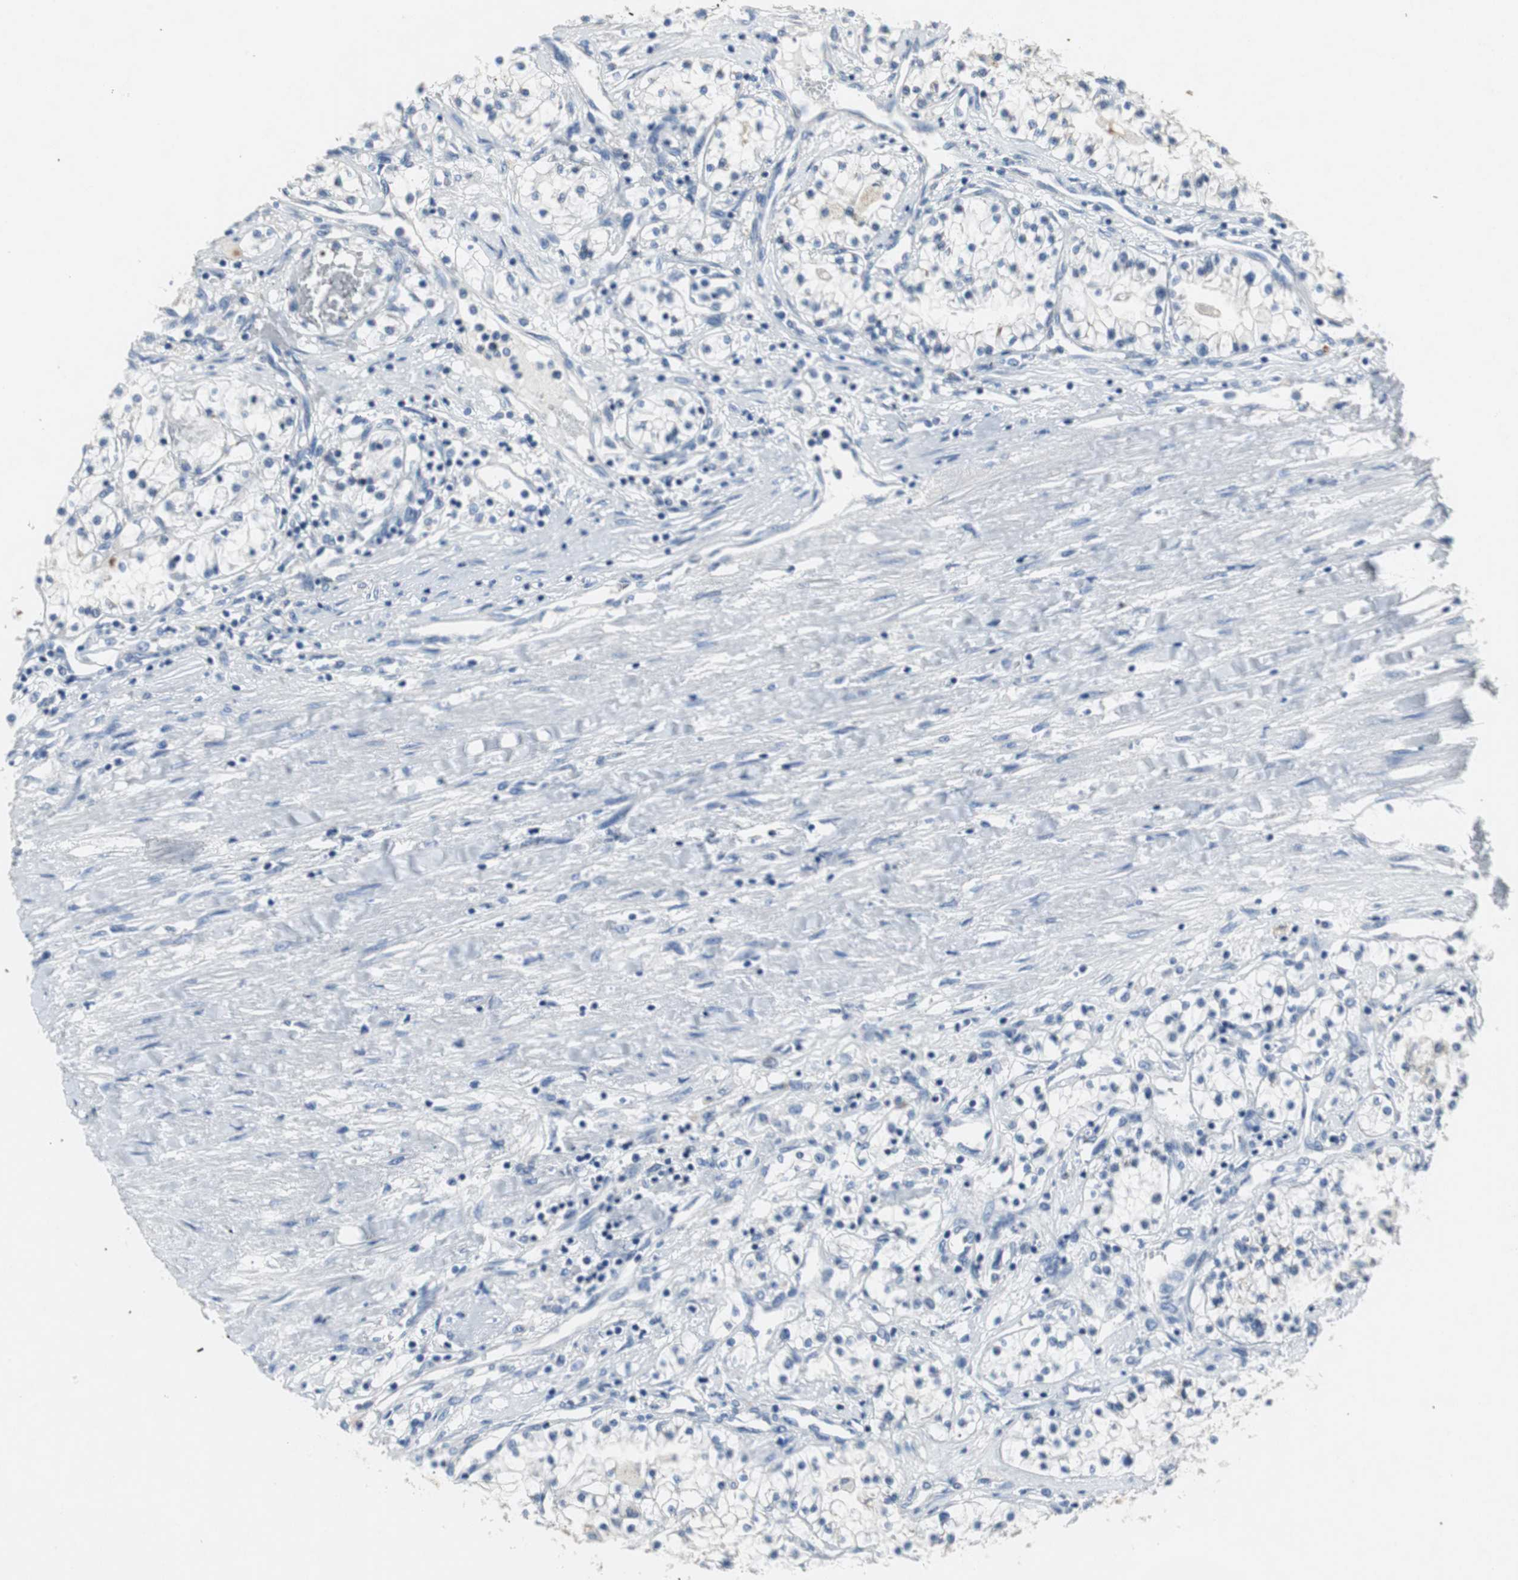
{"staining": {"intensity": "negative", "quantity": "none", "location": "none"}, "tissue": "renal cancer", "cell_type": "Tumor cells", "image_type": "cancer", "snomed": [{"axis": "morphology", "description": "Adenocarcinoma, NOS"}, {"axis": "topography", "description": "Kidney"}], "caption": "High power microscopy histopathology image of an immunohistochemistry (IHC) photomicrograph of renal adenocarcinoma, revealing no significant expression in tumor cells.", "gene": "LRP2", "patient": {"sex": "male", "age": 68}}